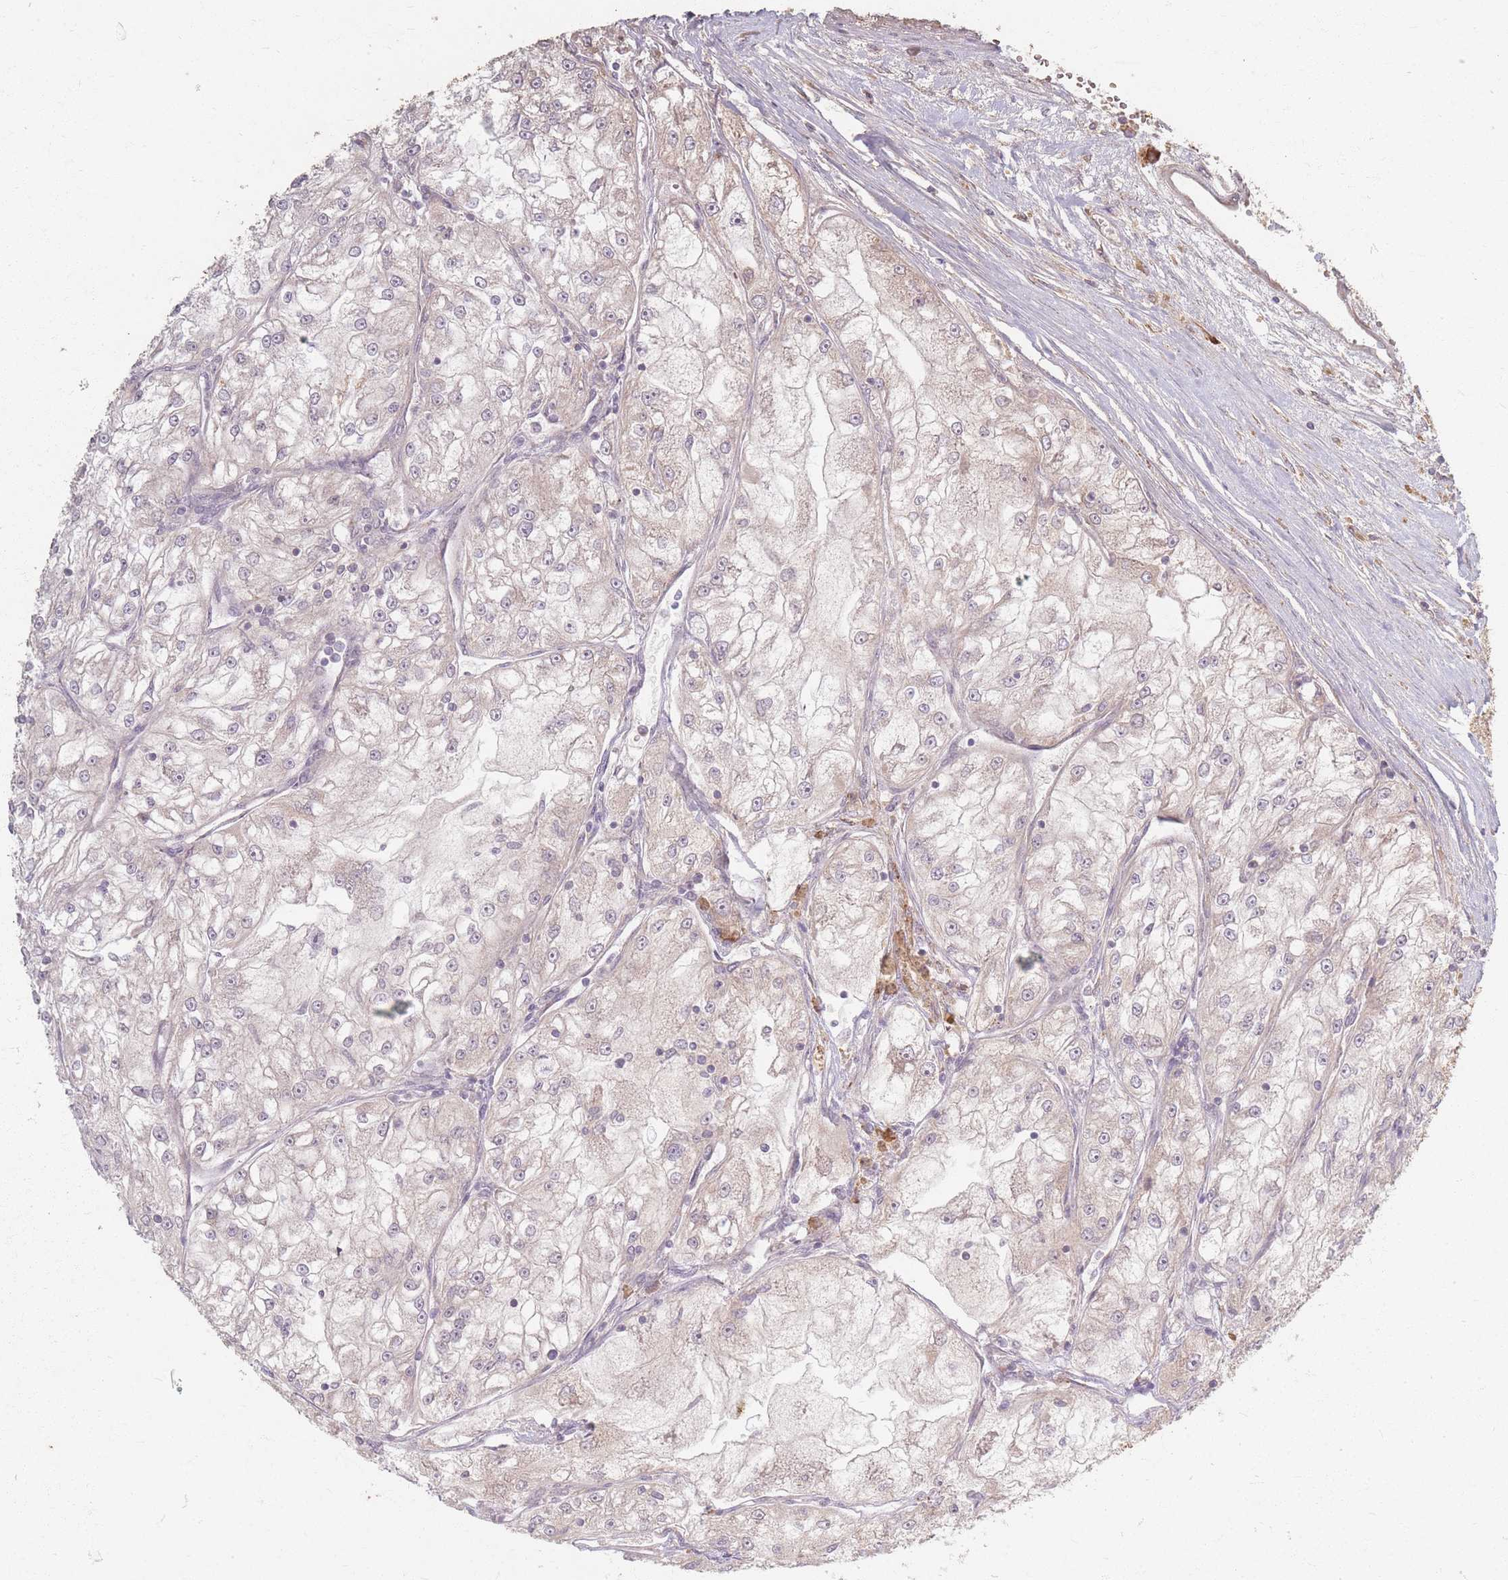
{"staining": {"intensity": "weak", "quantity": "25%-75%", "location": "cytoplasmic/membranous"}, "tissue": "renal cancer", "cell_type": "Tumor cells", "image_type": "cancer", "snomed": [{"axis": "morphology", "description": "Adenocarcinoma, NOS"}, {"axis": "topography", "description": "Kidney"}], "caption": "Tumor cells reveal low levels of weak cytoplasmic/membranous expression in about 25%-75% of cells in human renal adenocarcinoma.", "gene": "SMIM14", "patient": {"sex": "female", "age": 72}}